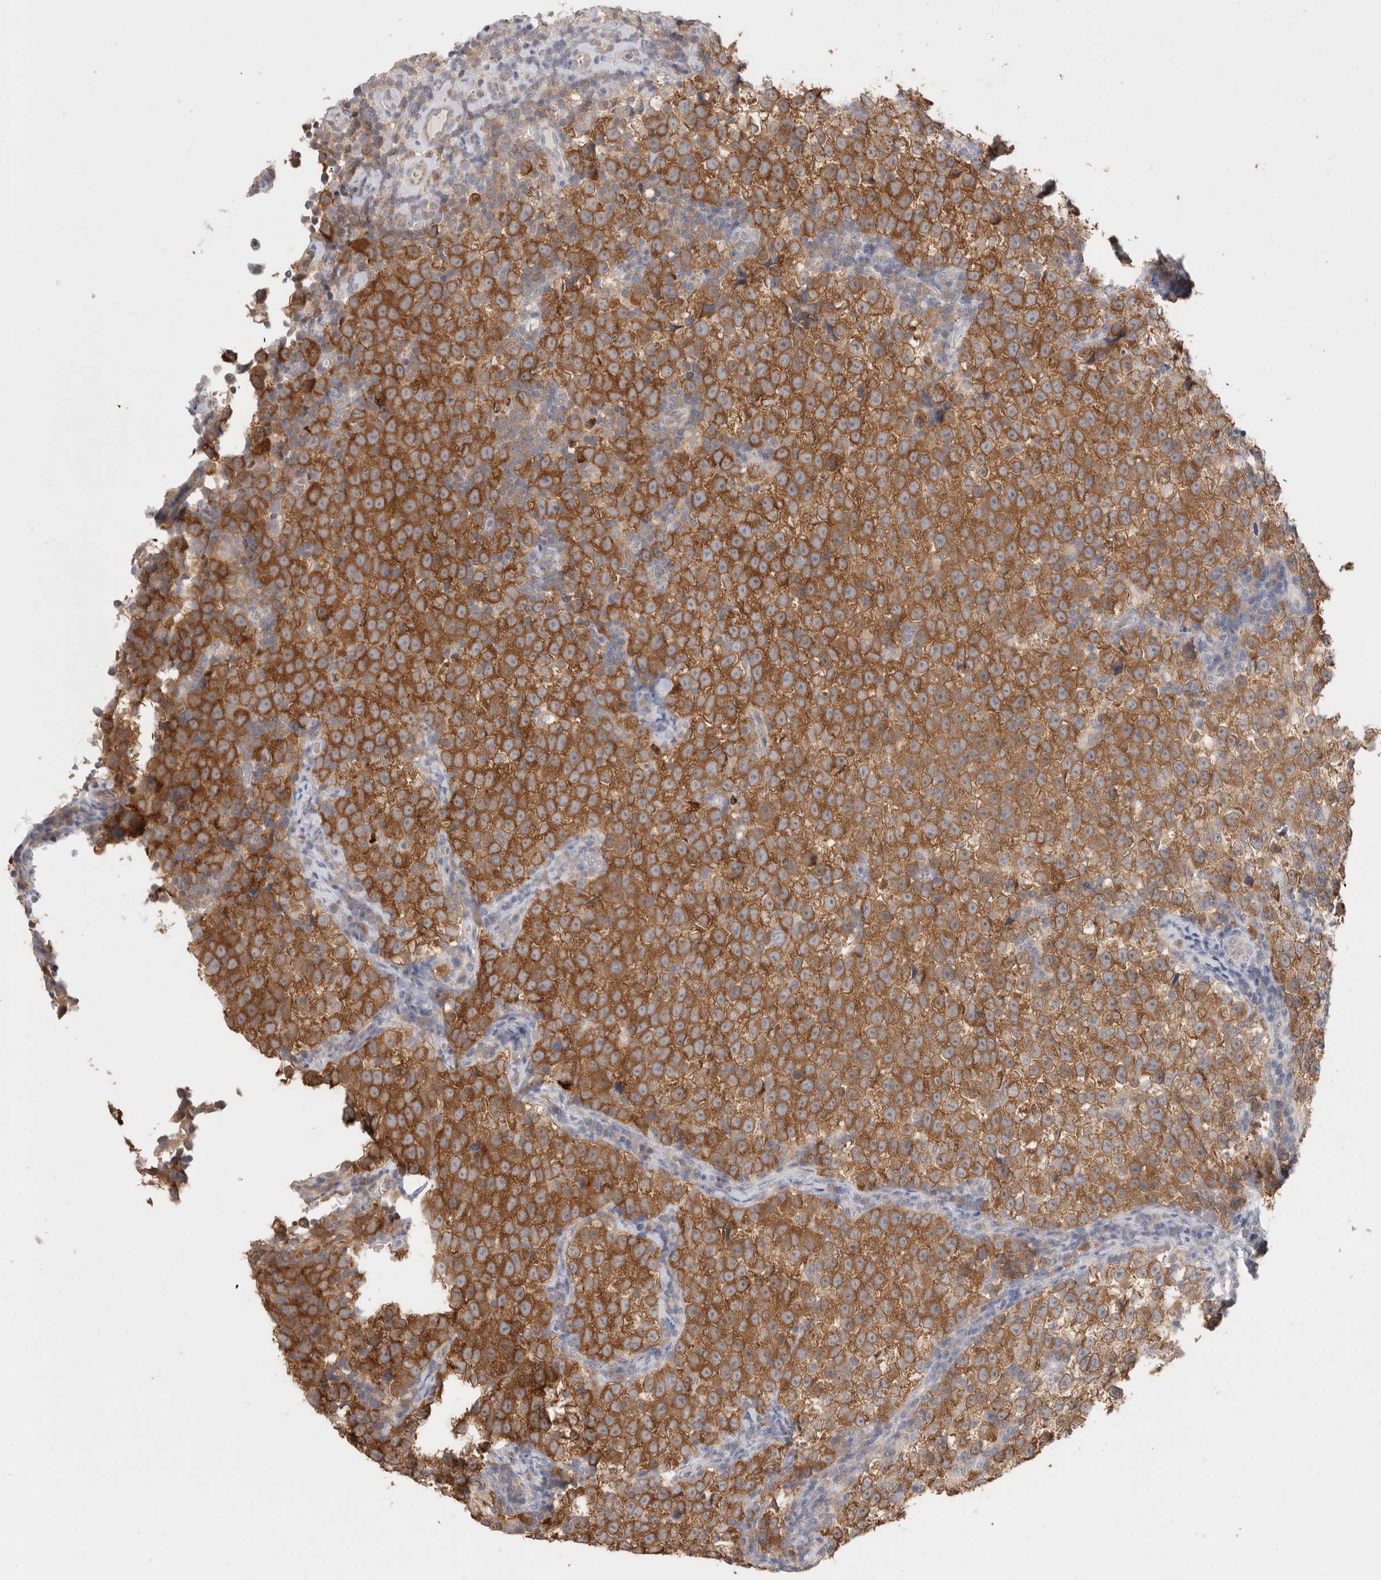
{"staining": {"intensity": "strong", "quantity": ">75%", "location": "cytoplasmic/membranous"}, "tissue": "testis cancer", "cell_type": "Tumor cells", "image_type": "cancer", "snomed": [{"axis": "morphology", "description": "Normal tissue, NOS"}, {"axis": "morphology", "description": "Seminoma, NOS"}, {"axis": "topography", "description": "Testis"}], "caption": "Seminoma (testis) stained for a protein (brown) displays strong cytoplasmic/membranous positive expression in about >75% of tumor cells.", "gene": "NDOR1", "patient": {"sex": "male", "age": 43}}